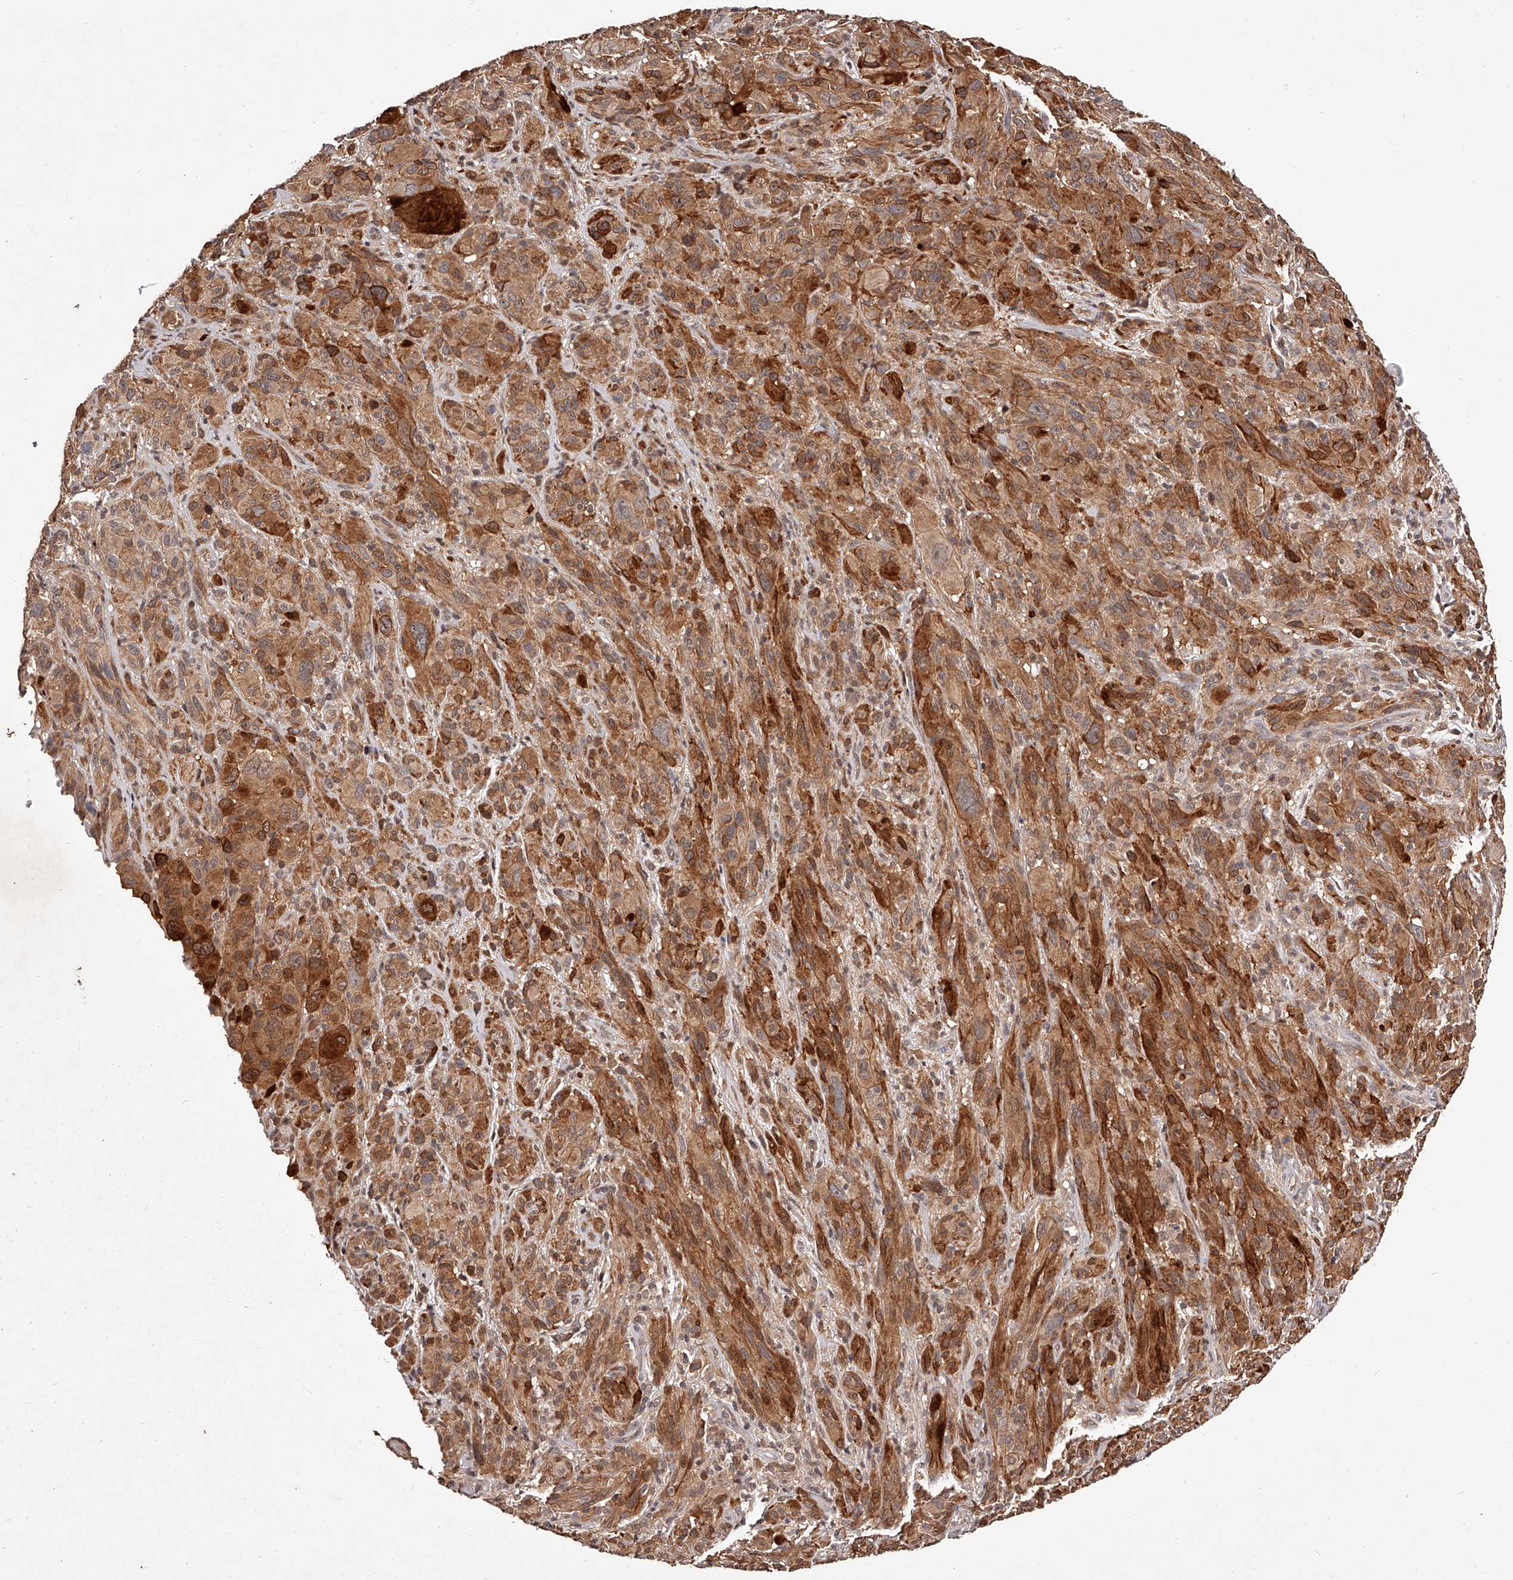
{"staining": {"intensity": "moderate", "quantity": ">75%", "location": "cytoplasmic/membranous"}, "tissue": "melanoma", "cell_type": "Tumor cells", "image_type": "cancer", "snomed": [{"axis": "morphology", "description": "Malignant melanoma, NOS"}, {"axis": "topography", "description": "Skin of head"}], "caption": "Tumor cells demonstrate medium levels of moderate cytoplasmic/membranous expression in approximately >75% of cells in malignant melanoma.", "gene": "CUL7", "patient": {"sex": "male", "age": 96}}